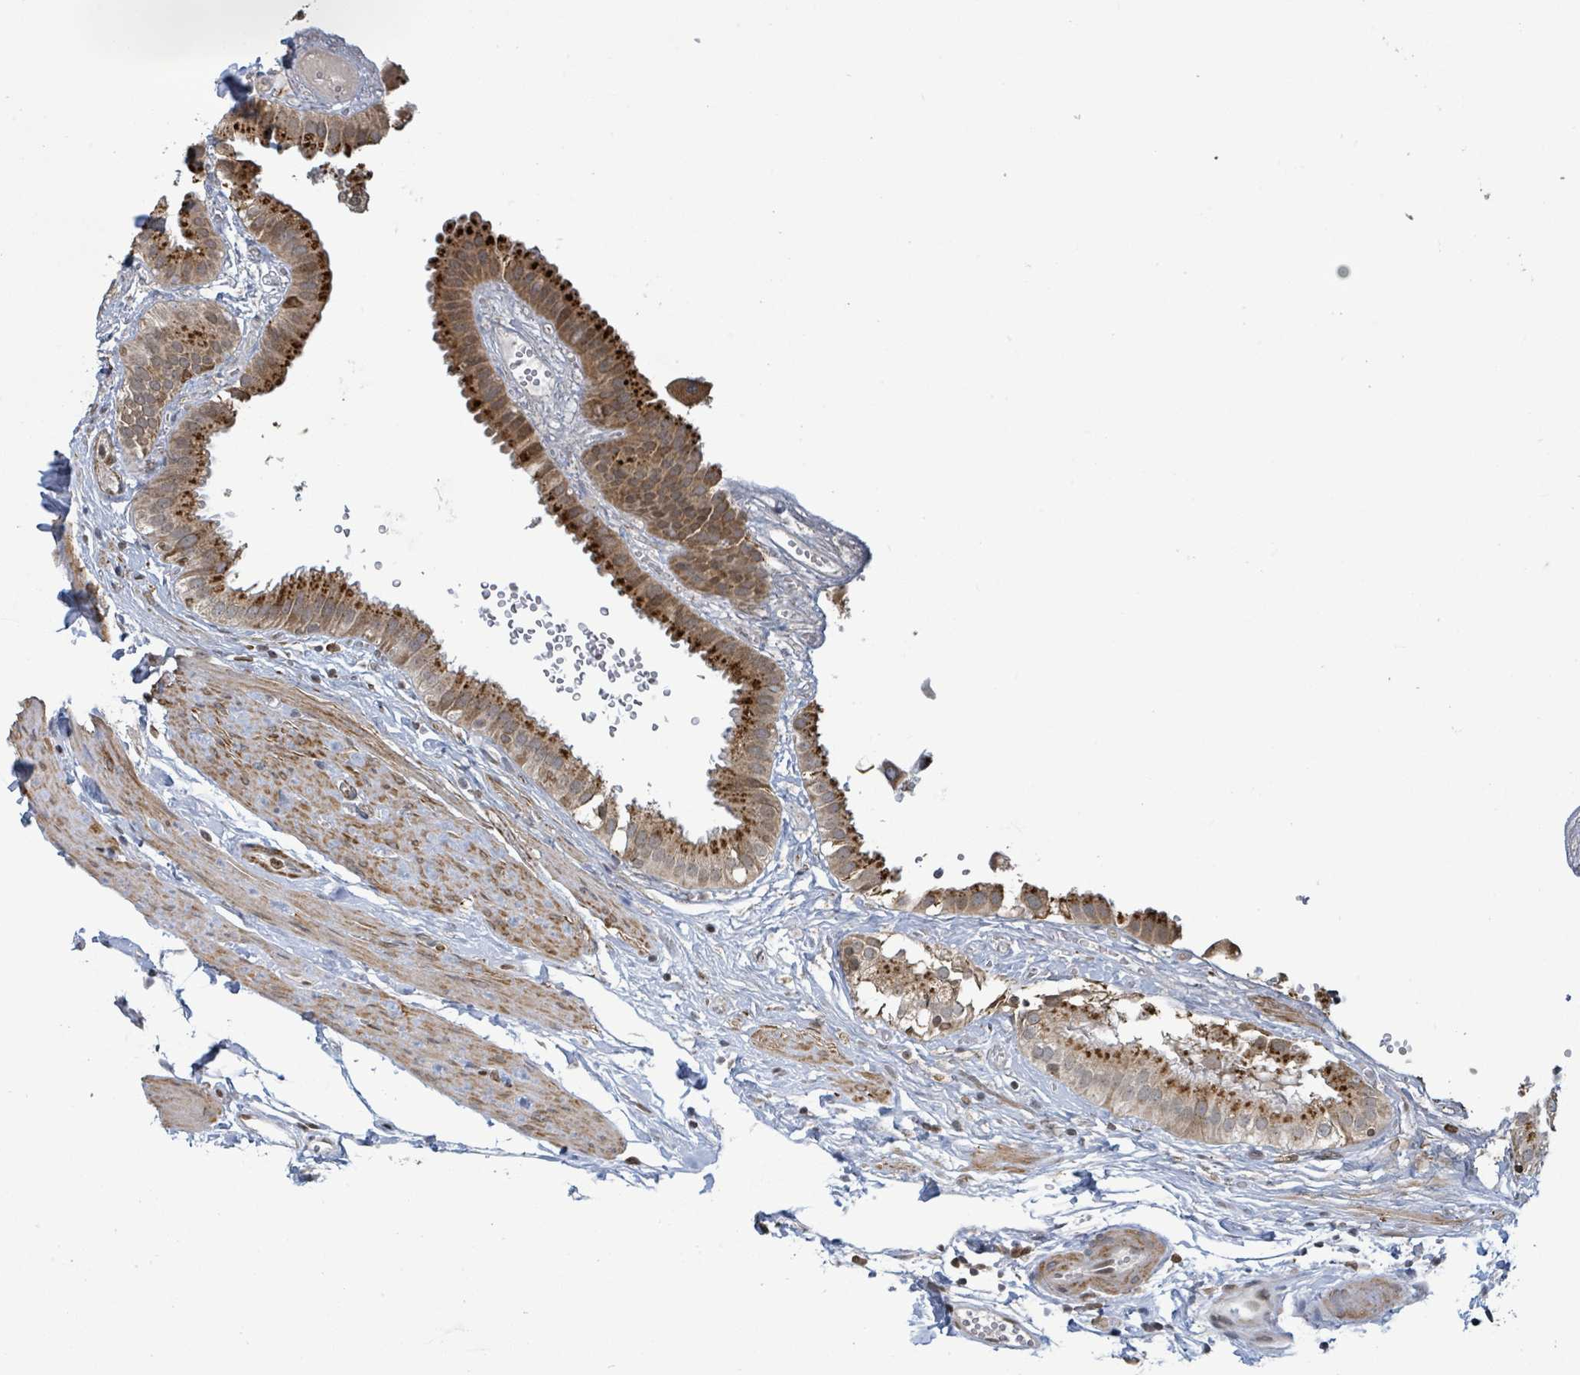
{"staining": {"intensity": "strong", "quantity": ">75%", "location": "cytoplasmic/membranous,nuclear"}, "tissue": "gallbladder", "cell_type": "Glandular cells", "image_type": "normal", "snomed": [{"axis": "morphology", "description": "Normal tissue, NOS"}, {"axis": "topography", "description": "Gallbladder"}], "caption": "Immunohistochemical staining of unremarkable gallbladder exhibits high levels of strong cytoplasmic/membranous,nuclear expression in about >75% of glandular cells.", "gene": "SBF2", "patient": {"sex": "female", "age": 61}}